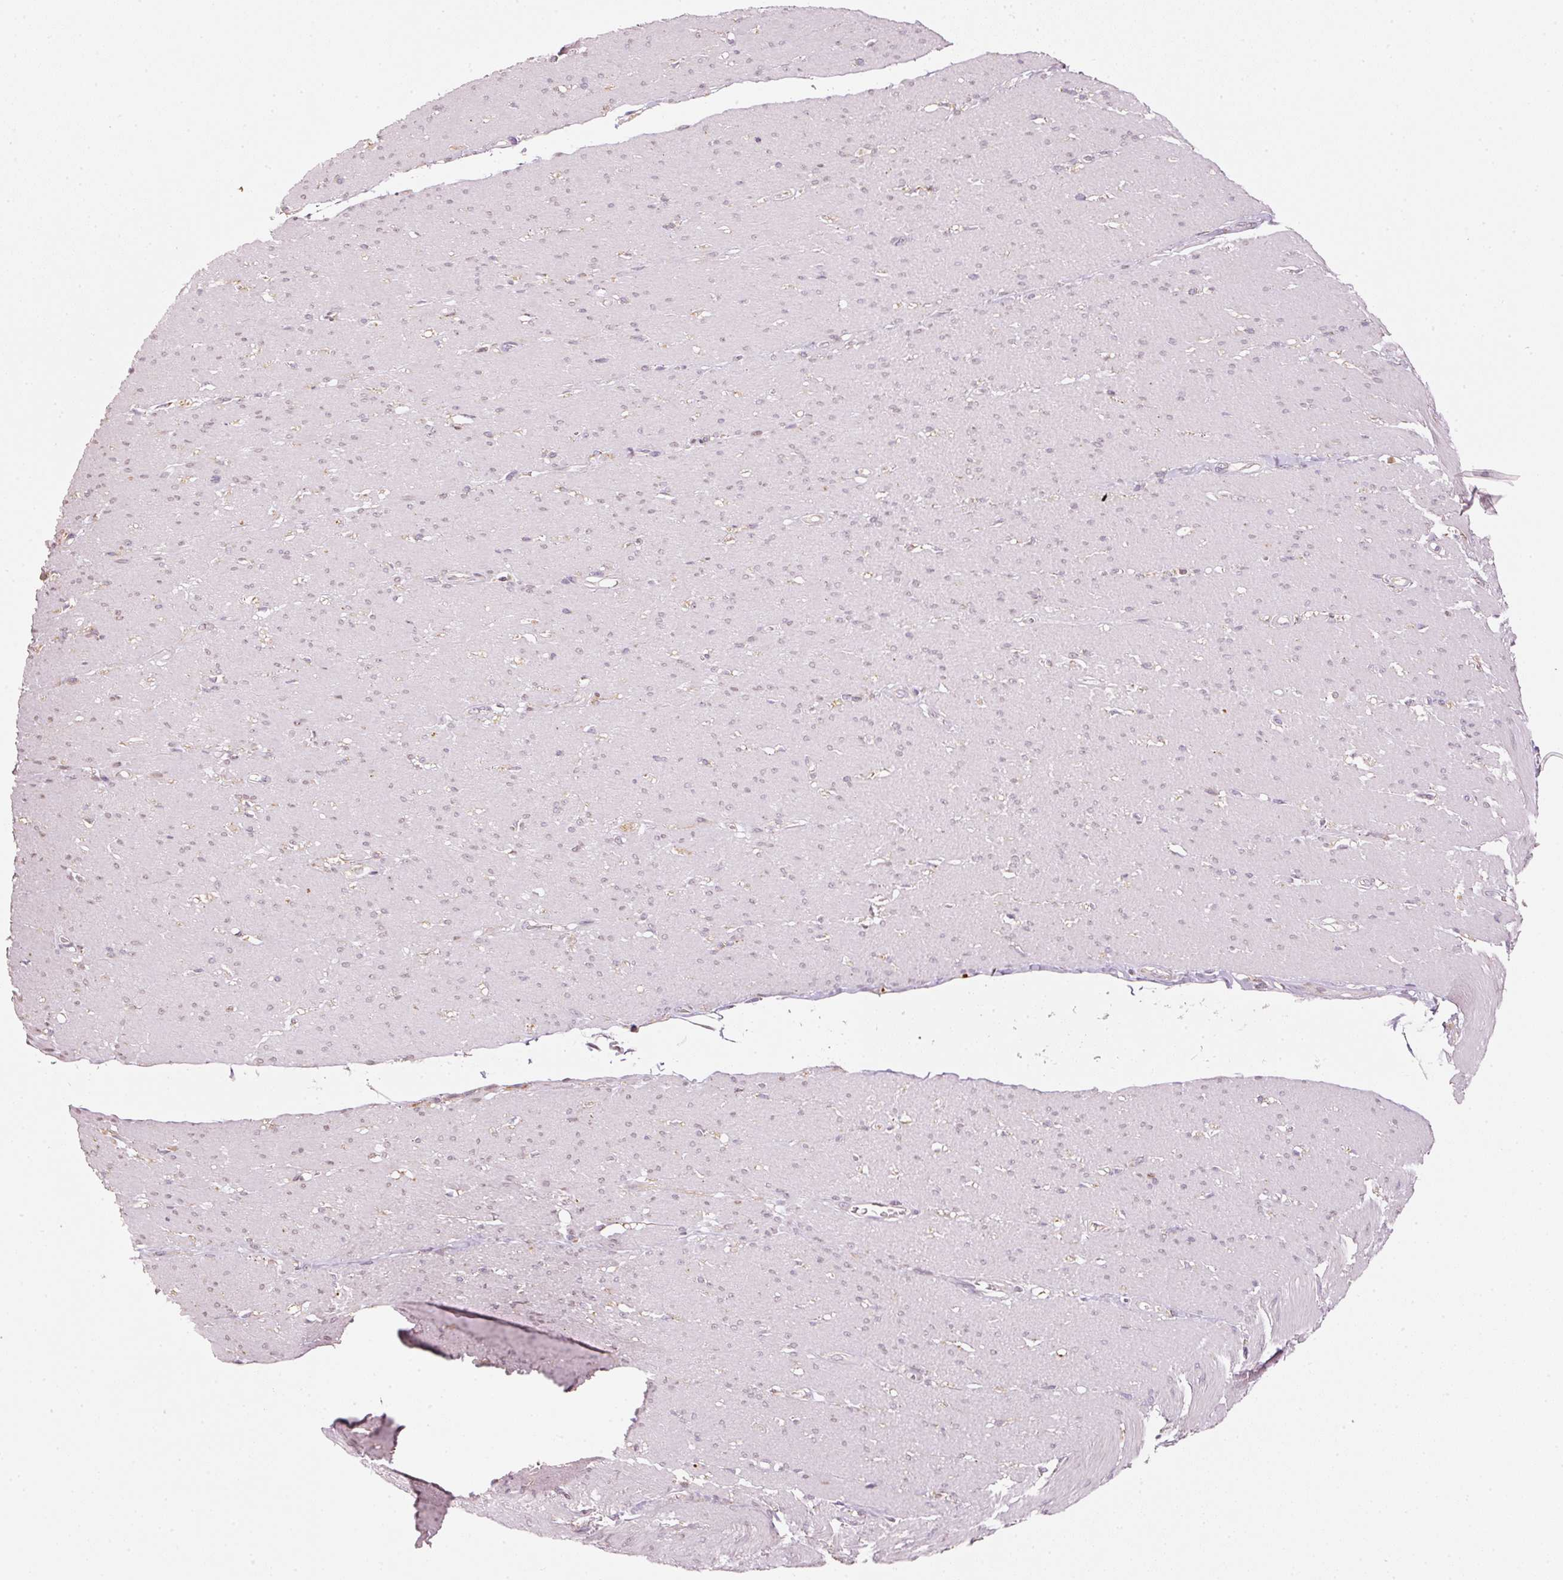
{"staining": {"intensity": "negative", "quantity": "none", "location": "none"}, "tissue": "smooth muscle", "cell_type": "Smooth muscle cells", "image_type": "normal", "snomed": [{"axis": "morphology", "description": "Normal tissue, NOS"}, {"axis": "topography", "description": "Smooth muscle"}, {"axis": "topography", "description": "Rectum"}], "caption": "Immunohistochemistry of normal human smooth muscle exhibits no expression in smooth muscle cells.", "gene": "MTHFD1L", "patient": {"sex": "male", "age": 53}}